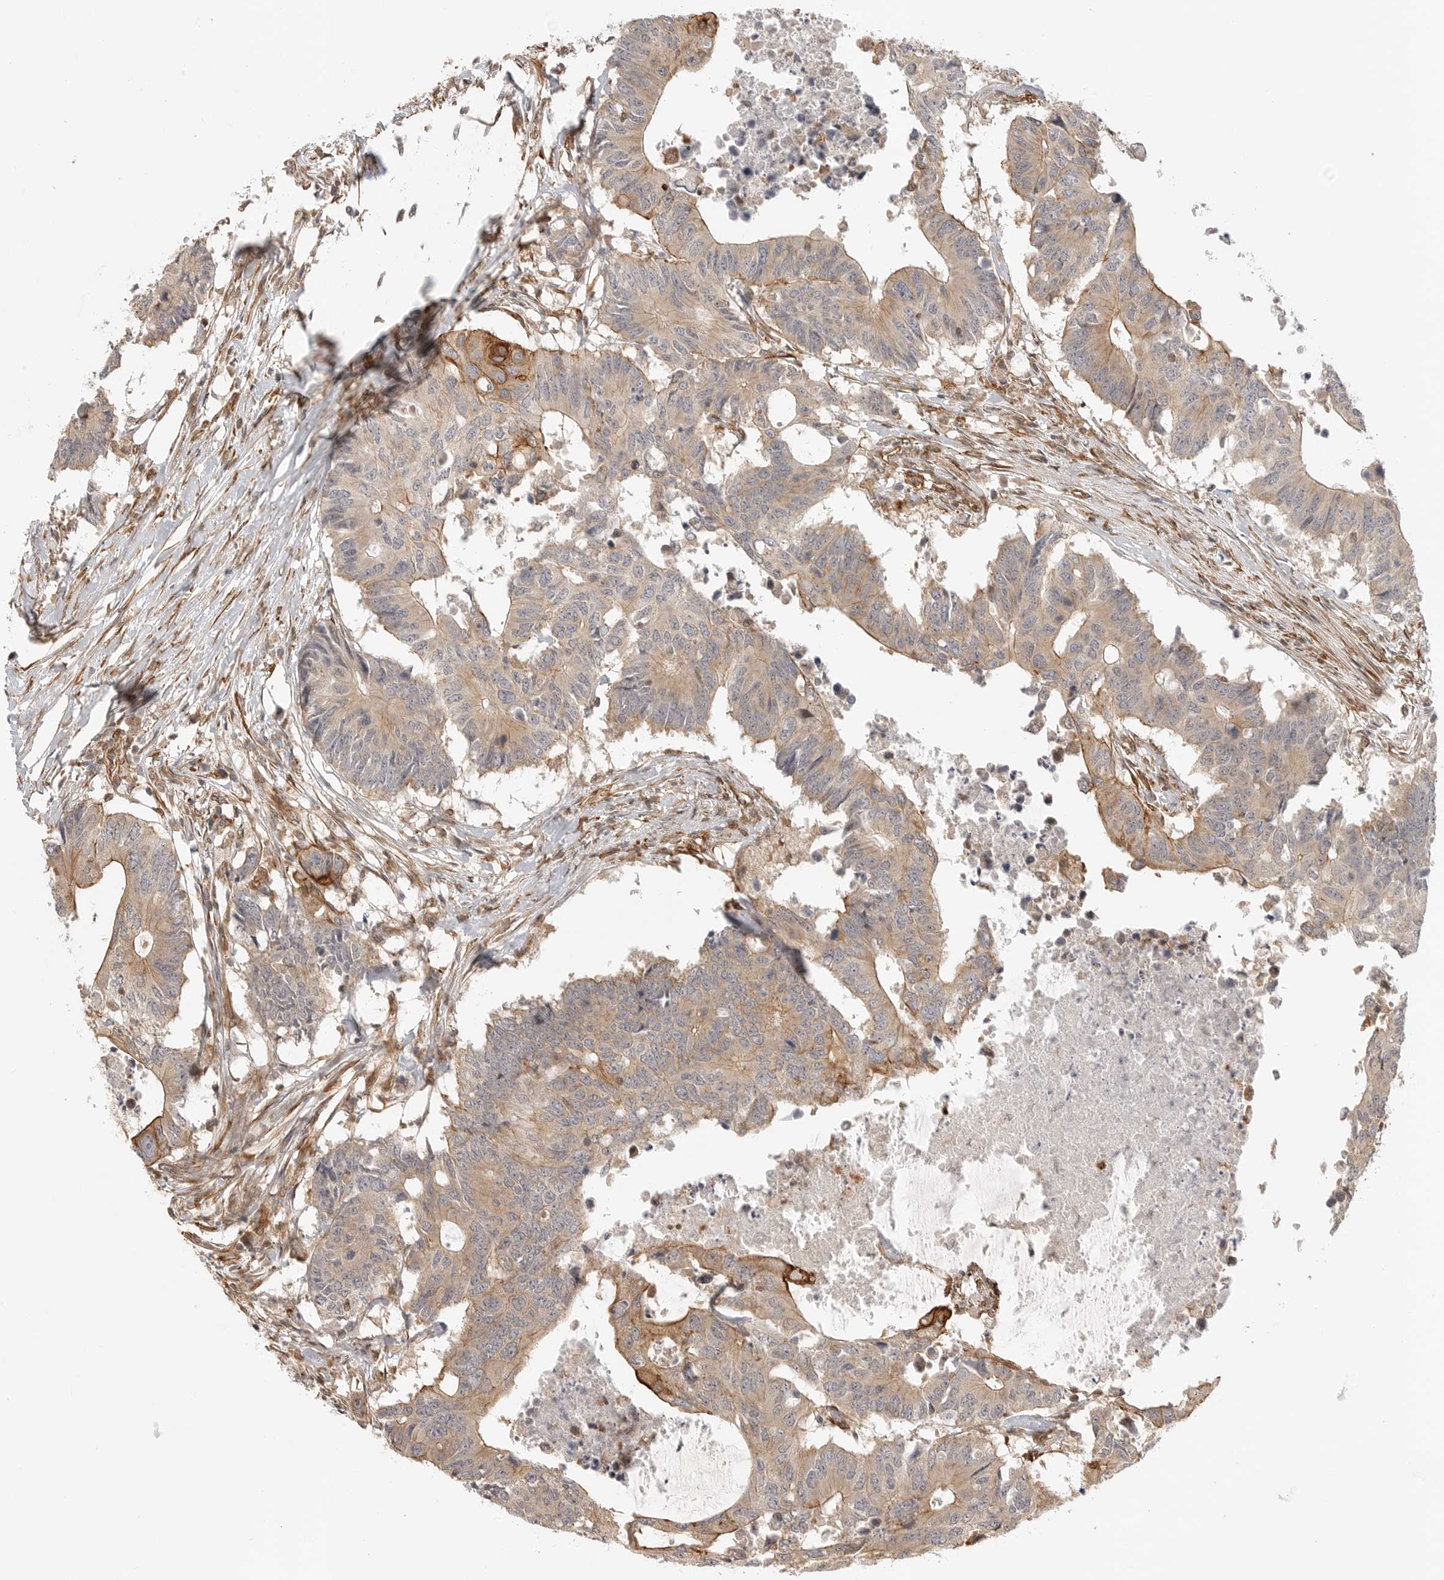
{"staining": {"intensity": "moderate", "quantity": ">75%", "location": "cytoplasmic/membranous"}, "tissue": "colorectal cancer", "cell_type": "Tumor cells", "image_type": "cancer", "snomed": [{"axis": "morphology", "description": "Adenocarcinoma, NOS"}, {"axis": "topography", "description": "Colon"}], "caption": "IHC staining of colorectal cancer (adenocarcinoma), which displays medium levels of moderate cytoplasmic/membranous expression in about >75% of tumor cells indicating moderate cytoplasmic/membranous protein expression. The staining was performed using DAB (3,3'-diaminobenzidine) (brown) for protein detection and nuclei were counterstained in hematoxylin (blue).", "gene": "ATOH7", "patient": {"sex": "male", "age": 71}}